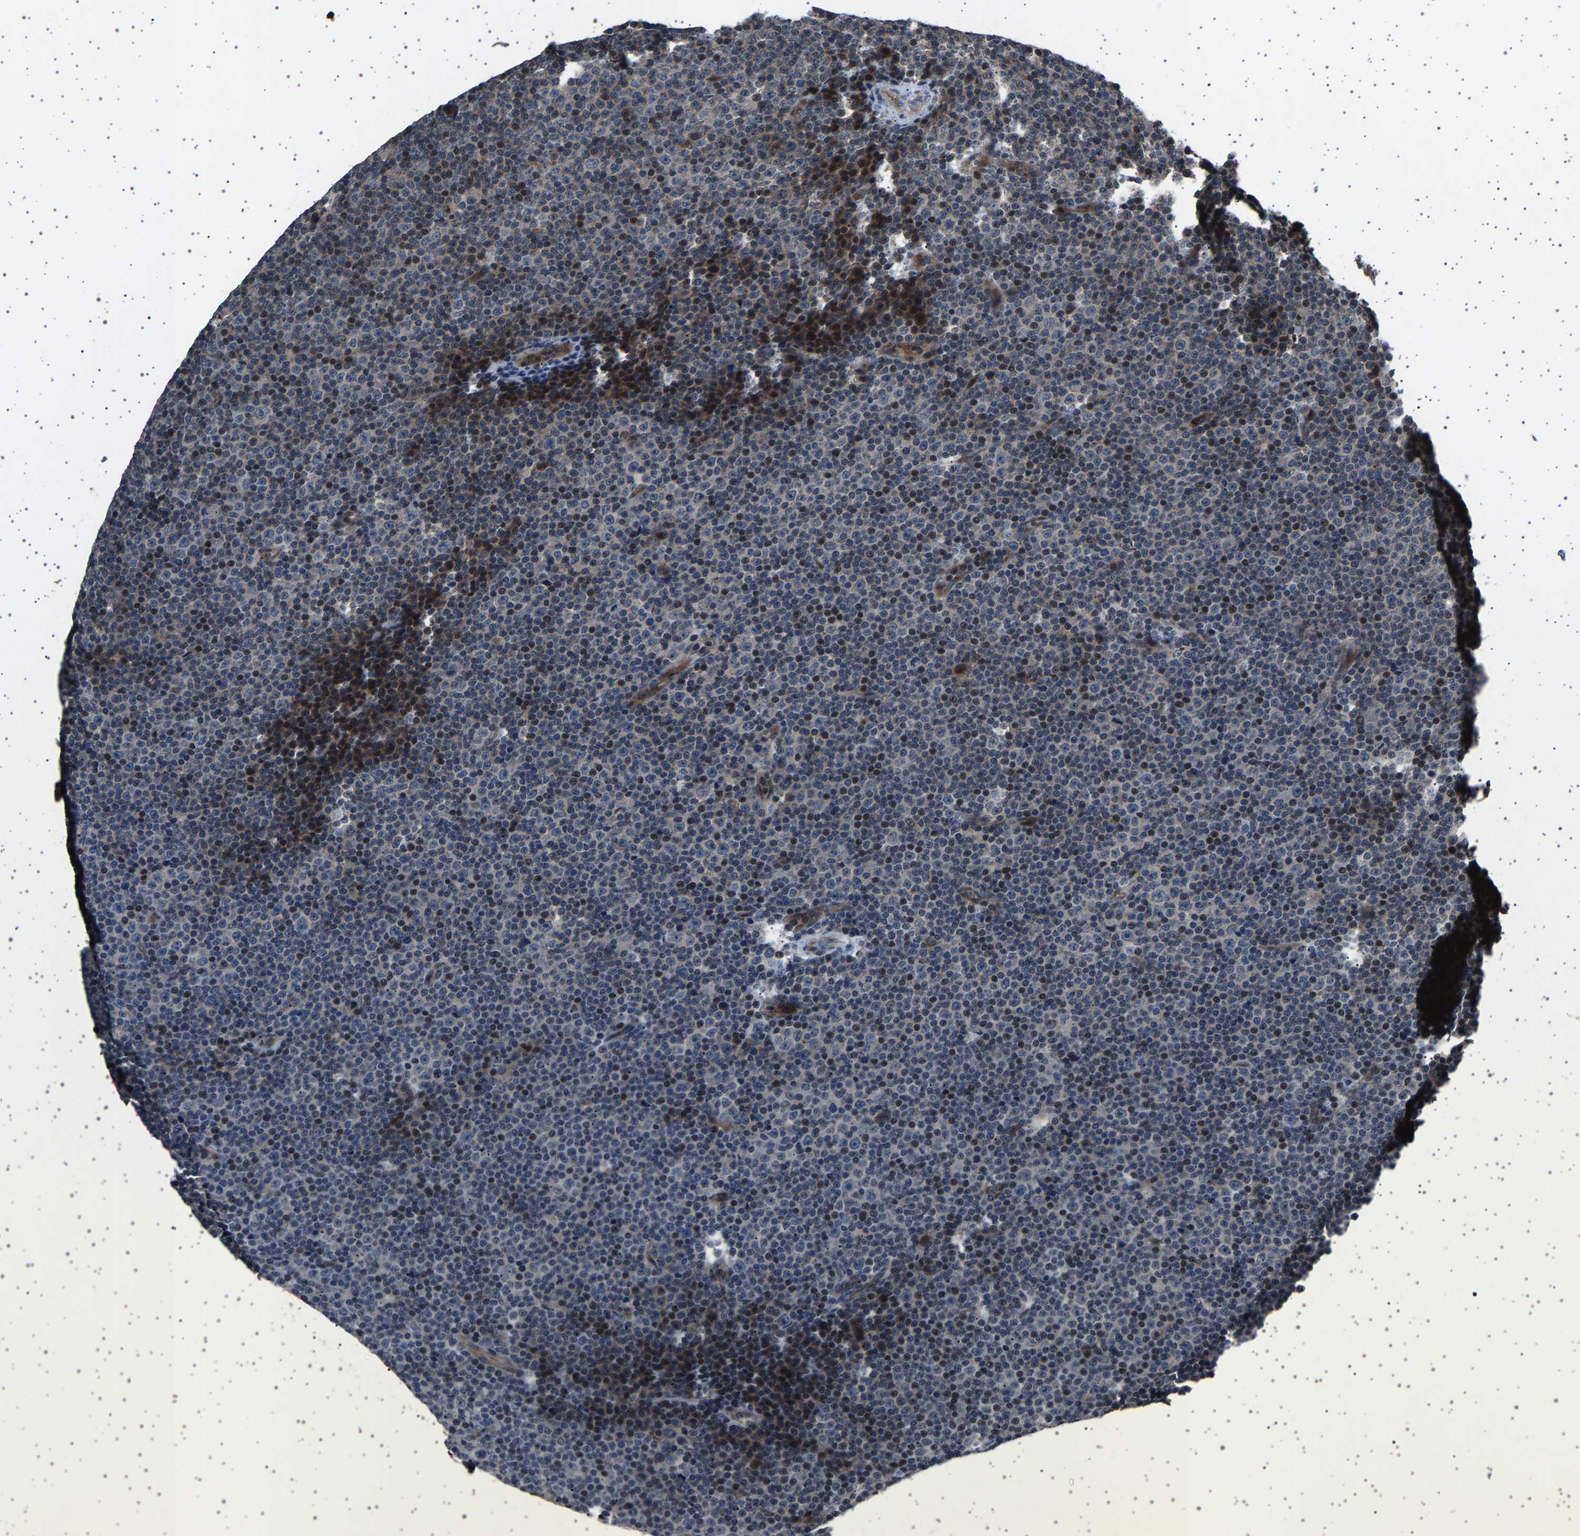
{"staining": {"intensity": "negative", "quantity": "none", "location": "none"}, "tissue": "lymphoma", "cell_type": "Tumor cells", "image_type": "cancer", "snomed": [{"axis": "morphology", "description": "Malignant lymphoma, non-Hodgkin's type, Low grade"}, {"axis": "topography", "description": "Lymph node"}], "caption": "Photomicrograph shows no significant protein expression in tumor cells of lymphoma.", "gene": "NCKAP1", "patient": {"sex": "female", "age": 67}}